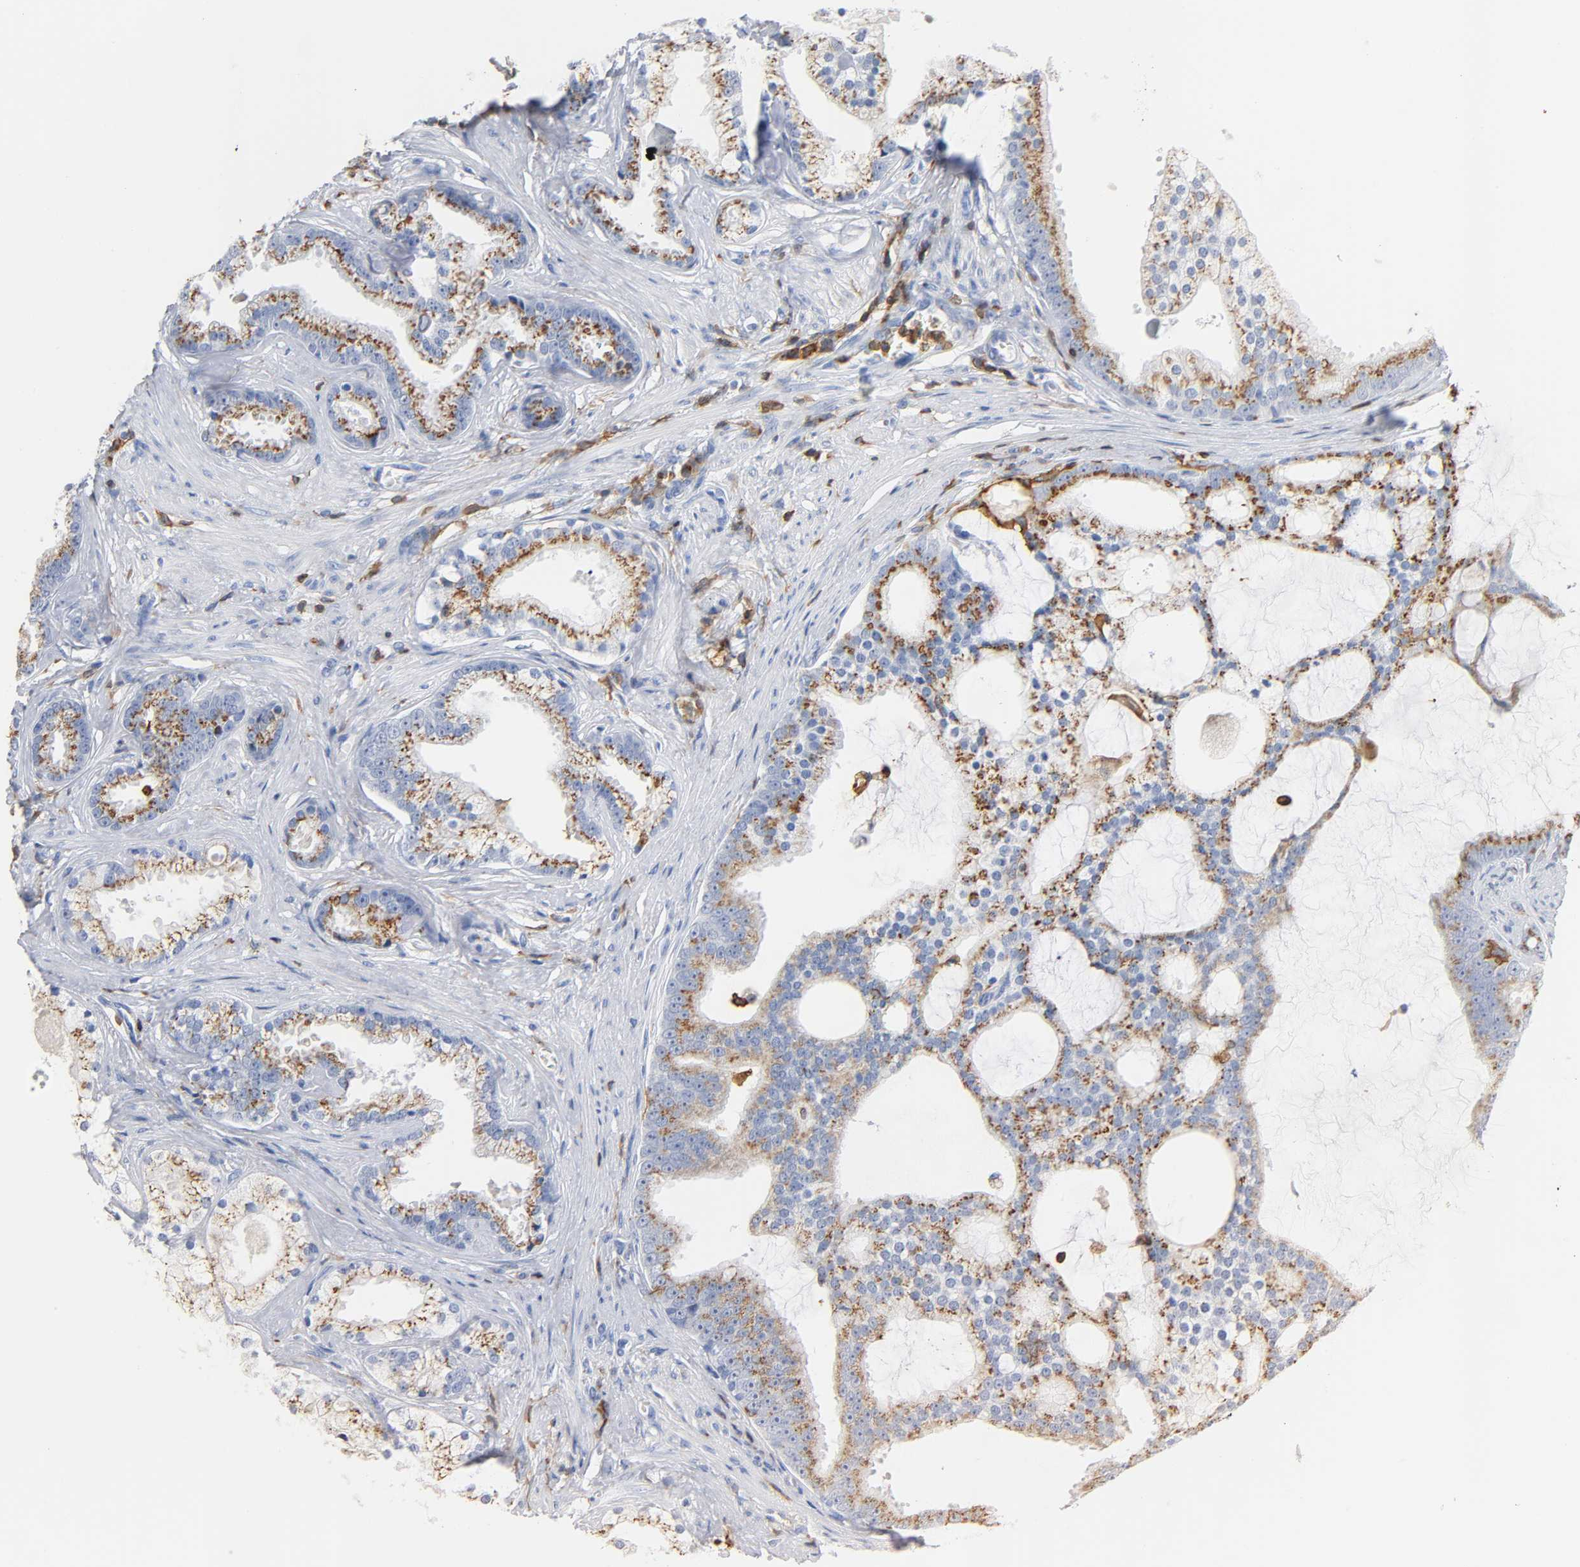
{"staining": {"intensity": "moderate", "quantity": ">75%", "location": "cytoplasmic/membranous"}, "tissue": "prostate cancer", "cell_type": "Tumor cells", "image_type": "cancer", "snomed": [{"axis": "morphology", "description": "Adenocarcinoma, Low grade"}, {"axis": "topography", "description": "Prostate"}], "caption": "This image displays IHC staining of low-grade adenocarcinoma (prostate), with medium moderate cytoplasmic/membranous staining in approximately >75% of tumor cells.", "gene": "CAPN10", "patient": {"sex": "male", "age": 58}}